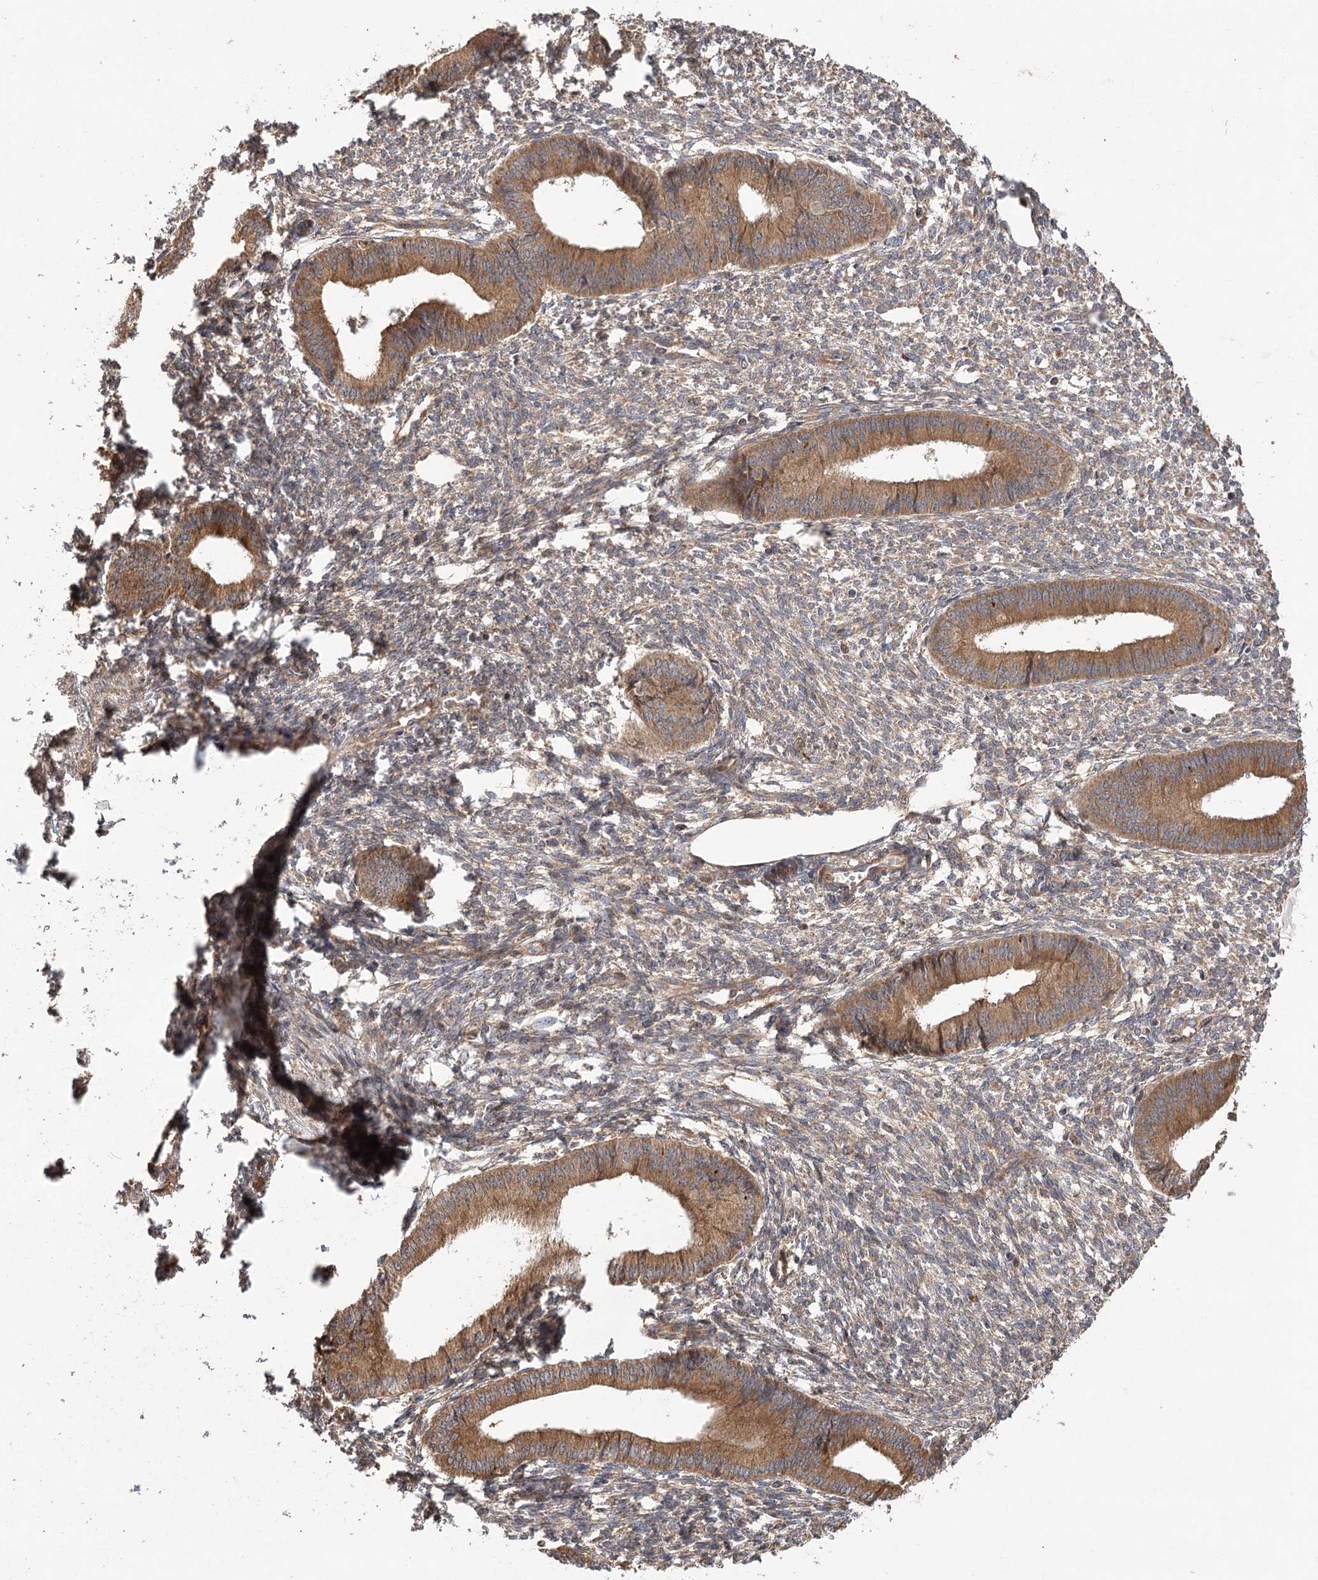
{"staining": {"intensity": "weak", "quantity": ">75%", "location": "cytoplasmic/membranous"}, "tissue": "endometrium", "cell_type": "Cells in endometrial stroma", "image_type": "normal", "snomed": [{"axis": "morphology", "description": "Normal tissue, NOS"}, {"axis": "topography", "description": "Endometrium"}], "caption": "DAB immunohistochemical staining of unremarkable endometrium demonstrates weak cytoplasmic/membranous protein expression in about >75% of cells in endometrial stroma.", "gene": "LSS", "patient": {"sex": "female", "age": 46}}